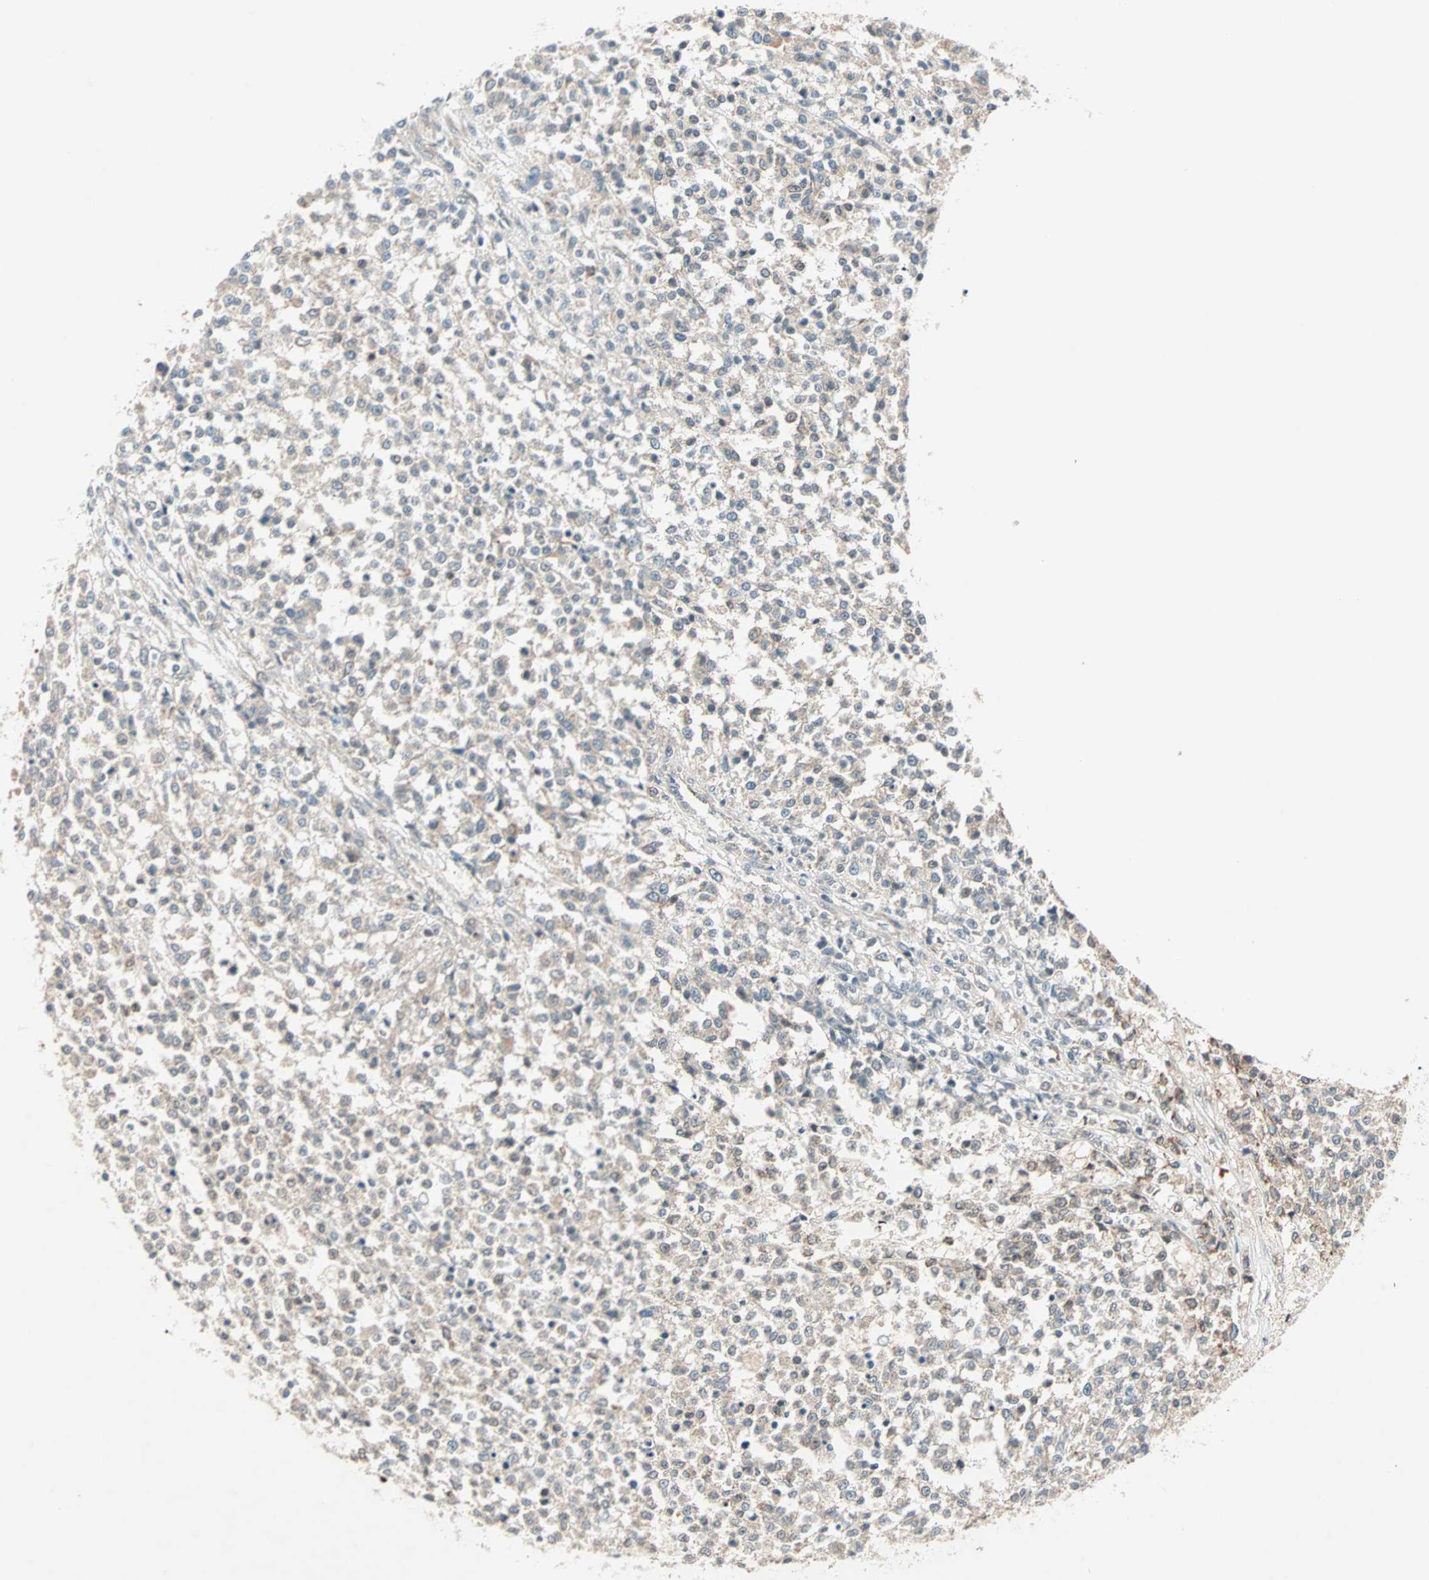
{"staining": {"intensity": "weak", "quantity": ">75%", "location": "cytoplasmic/membranous"}, "tissue": "testis cancer", "cell_type": "Tumor cells", "image_type": "cancer", "snomed": [{"axis": "morphology", "description": "Seminoma, NOS"}, {"axis": "topography", "description": "Testis"}], "caption": "Testis cancer stained for a protein (brown) displays weak cytoplasmic/membranous positive staining in about >75% of tumor cells.", "gene": "PGBD1", "patient": {"sex": "male", "age": 59}}